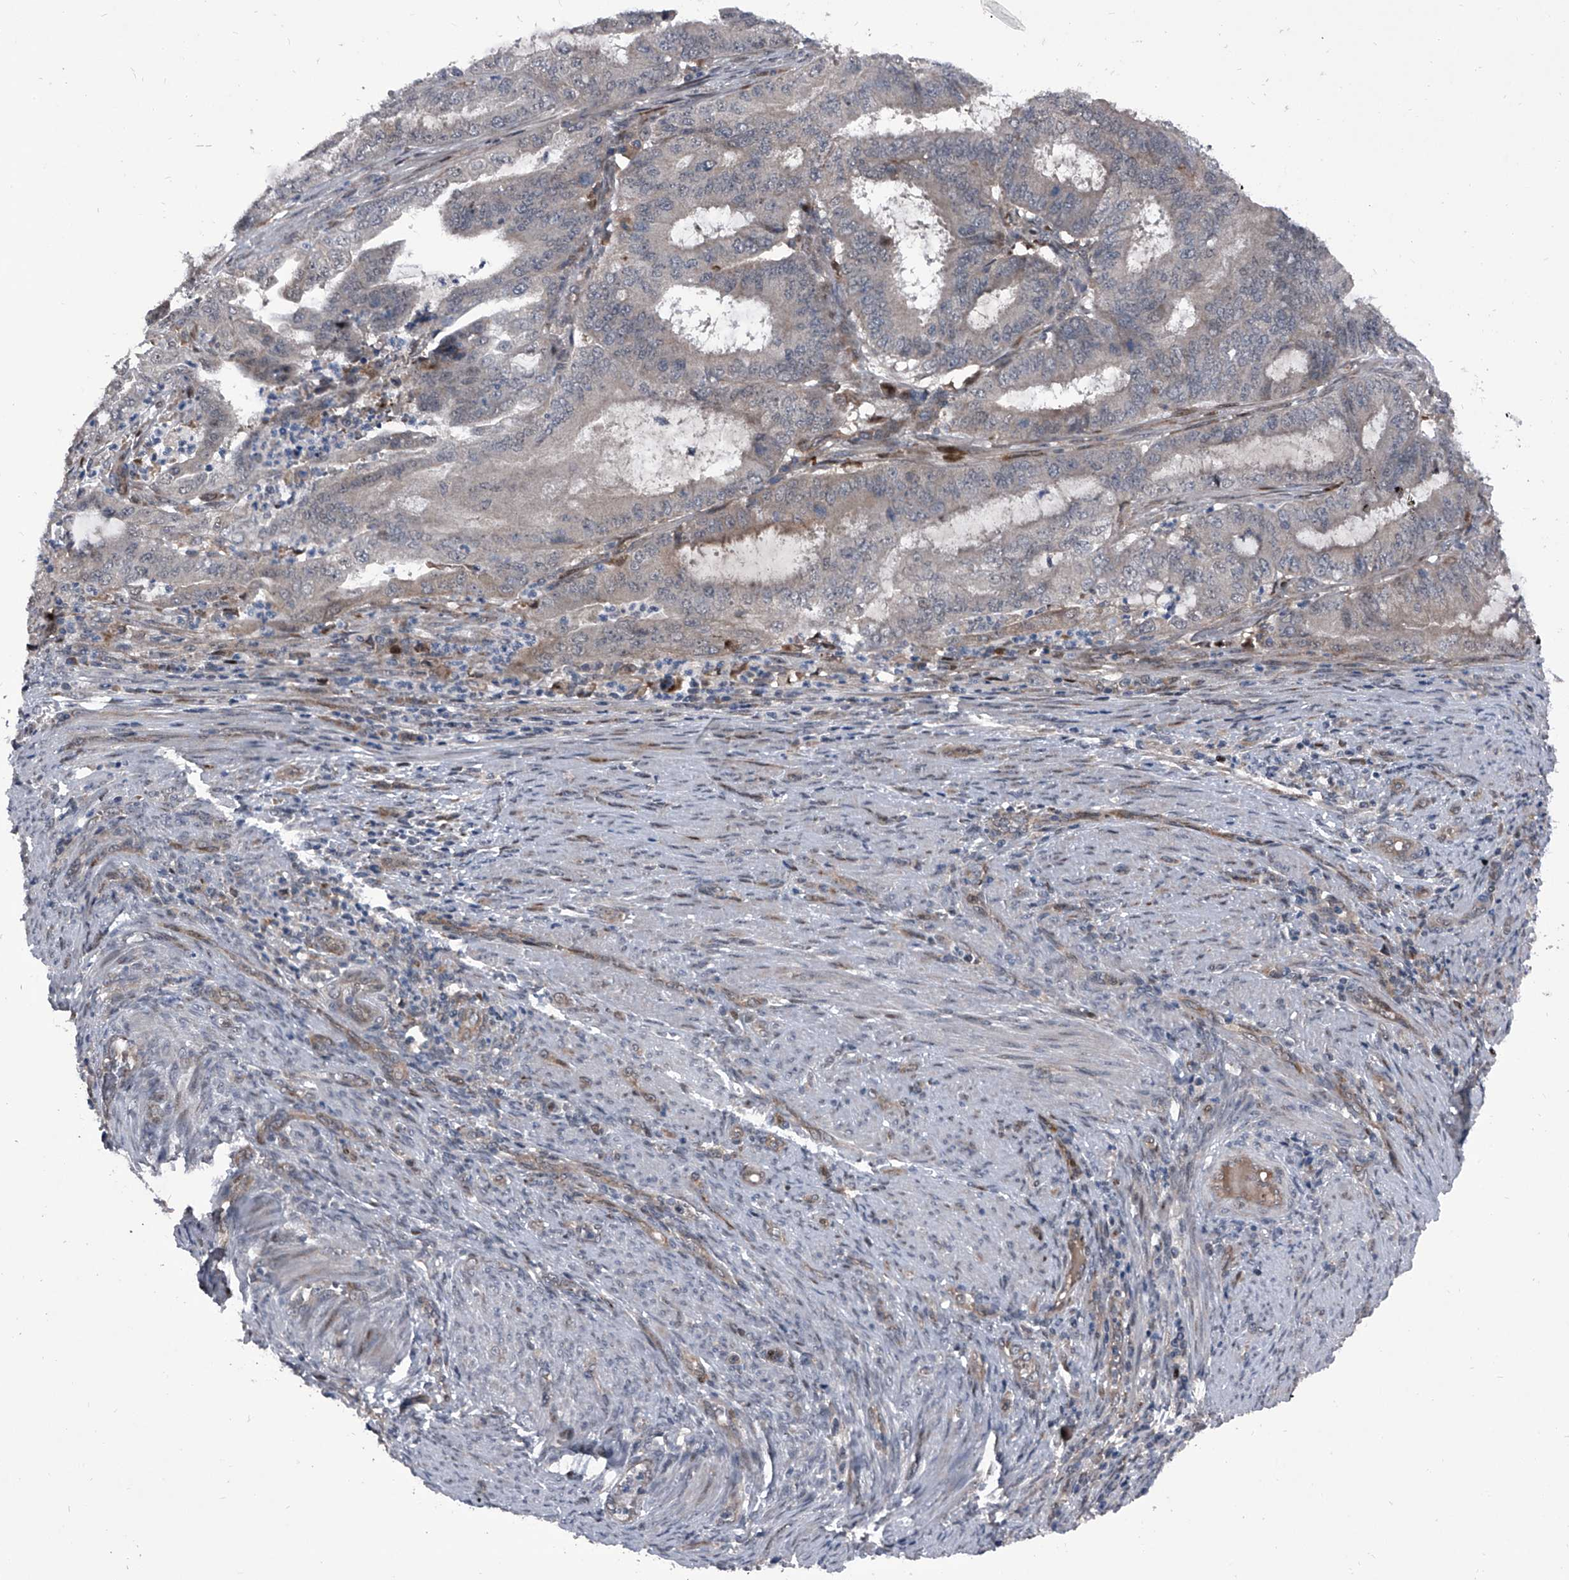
{"staining": {"intensity": "negative", "quantity": "none", "location": "none"}, "tissue": "endometrial cancer", "cell_type": "Tumor cells", "image_type": "cancer", "snomed": [{"axis": "morphology", "description": "Adenocarcinoma, NOS"}, {"axis": "topography", "description": "Endometrium"}], "caption": "High magnification brightfield microscopy of endometrial cancer (adenocarcinoma) stained with DAB (brown) and counterstained with hematoxylin (blue): tumor cells show no significant staining.", "gene": "ELK4", "patient": {"sex": "female", "age": 51}}